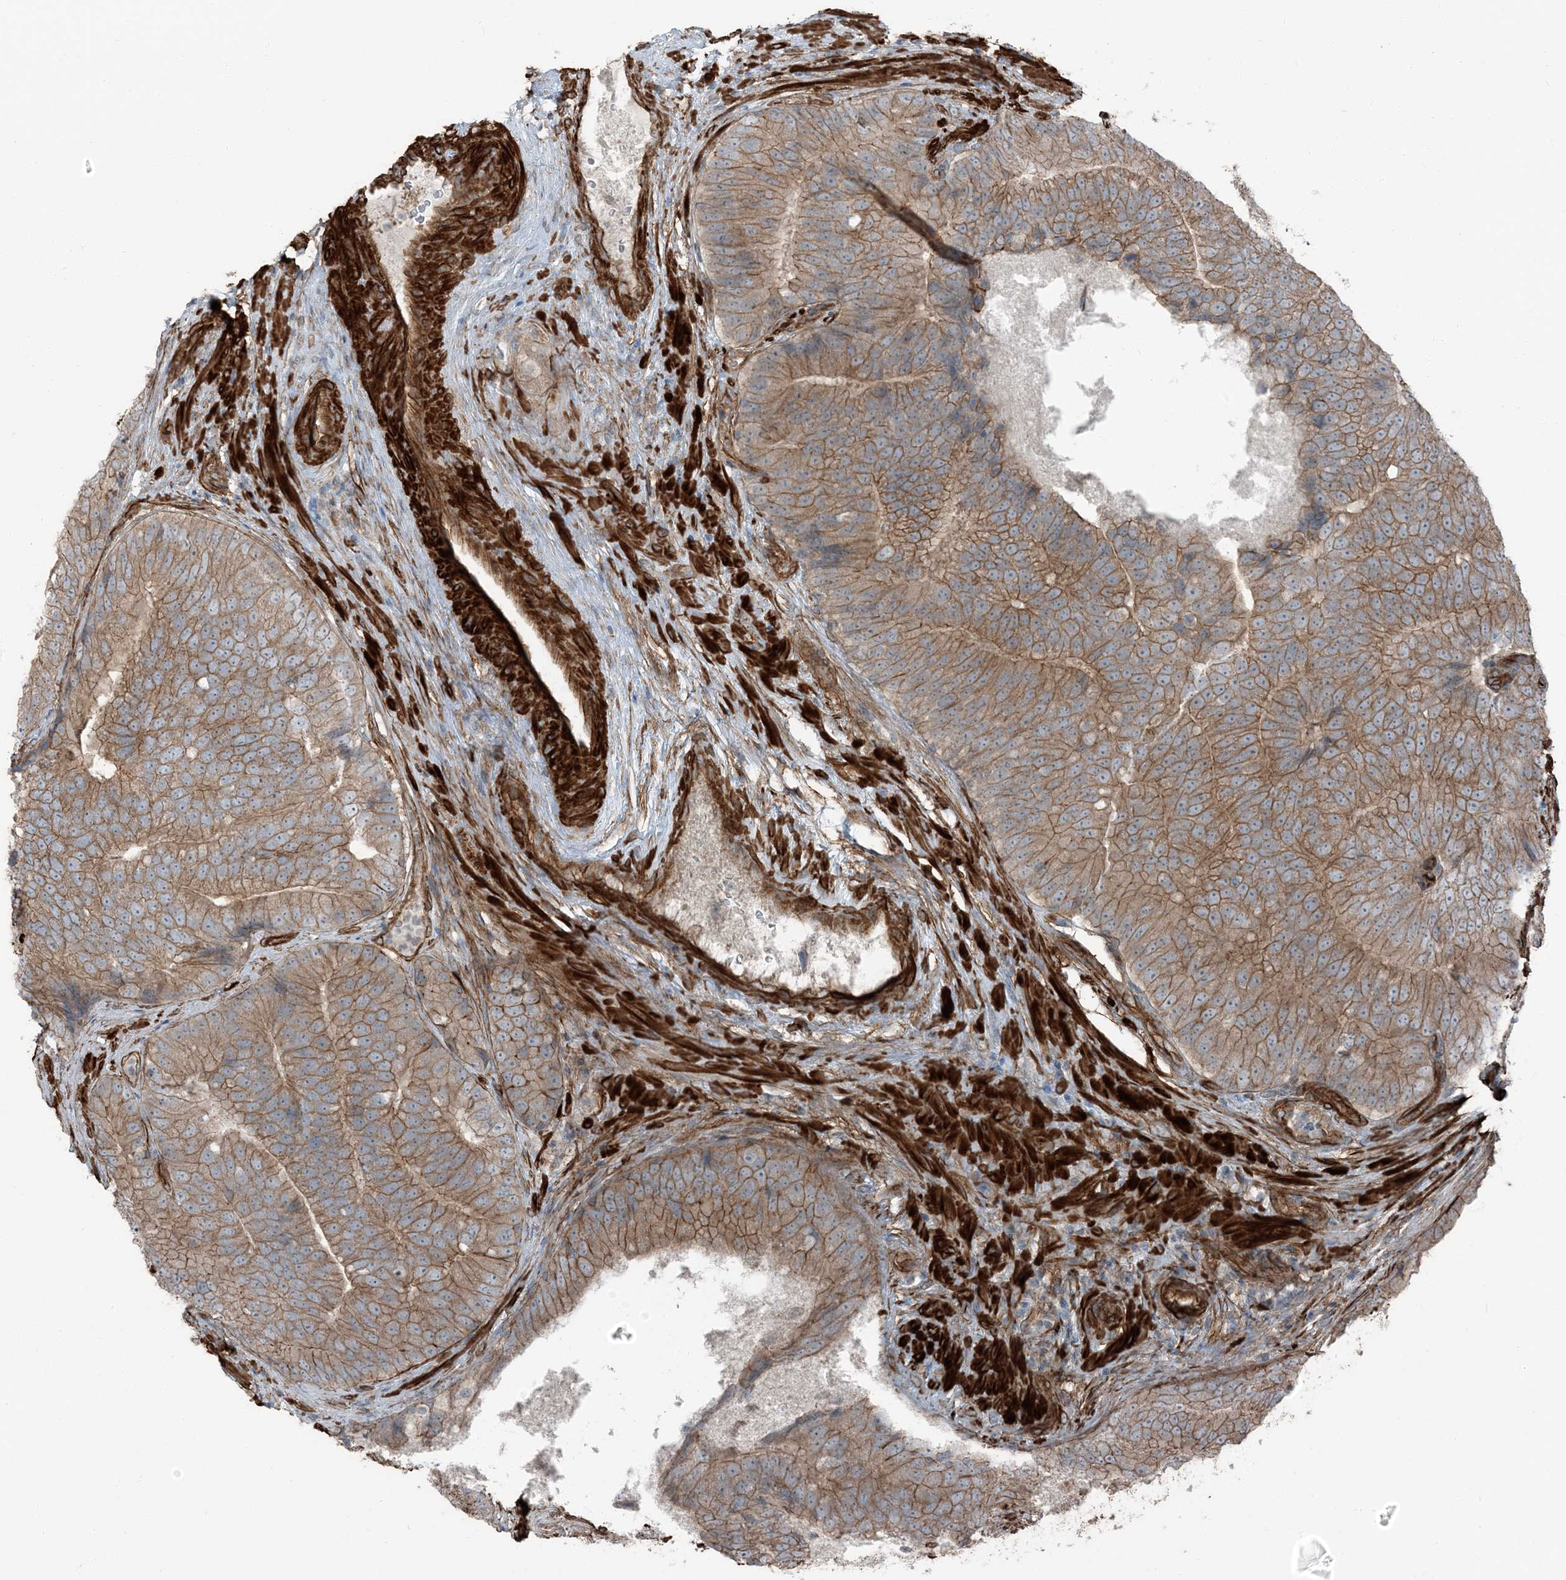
{"staining": {"intensity": "moderate", "quantity": ">75%", "location": "cytoplasmic/membranous"}, "tissue": "prostate cancer", "cell_type": "Tumor cells", "image_type": "cancer", "snomed": [{"axis": "morphology", "description": "Adenocarcinoma, High grade"}, {"axis": "topography", "description": "Prostate"}], "caption": "Immunohistochemistry (IHC) staining of adenocarcinoma (high-grade) (prostate), which displays medium levels of moderate cytoplasmic/membranous expression in about >75% of tumor cells indicating moderate cytoplasmic/membranous protein expression. The staining was performed using DAB (3,3'-diaminobenzidine) (brown) for protein detection and nuclei were counterstained in hematoxylin (blue).", "gene": "ZFP90", "patient": {"sex": "male", "age": 70}}